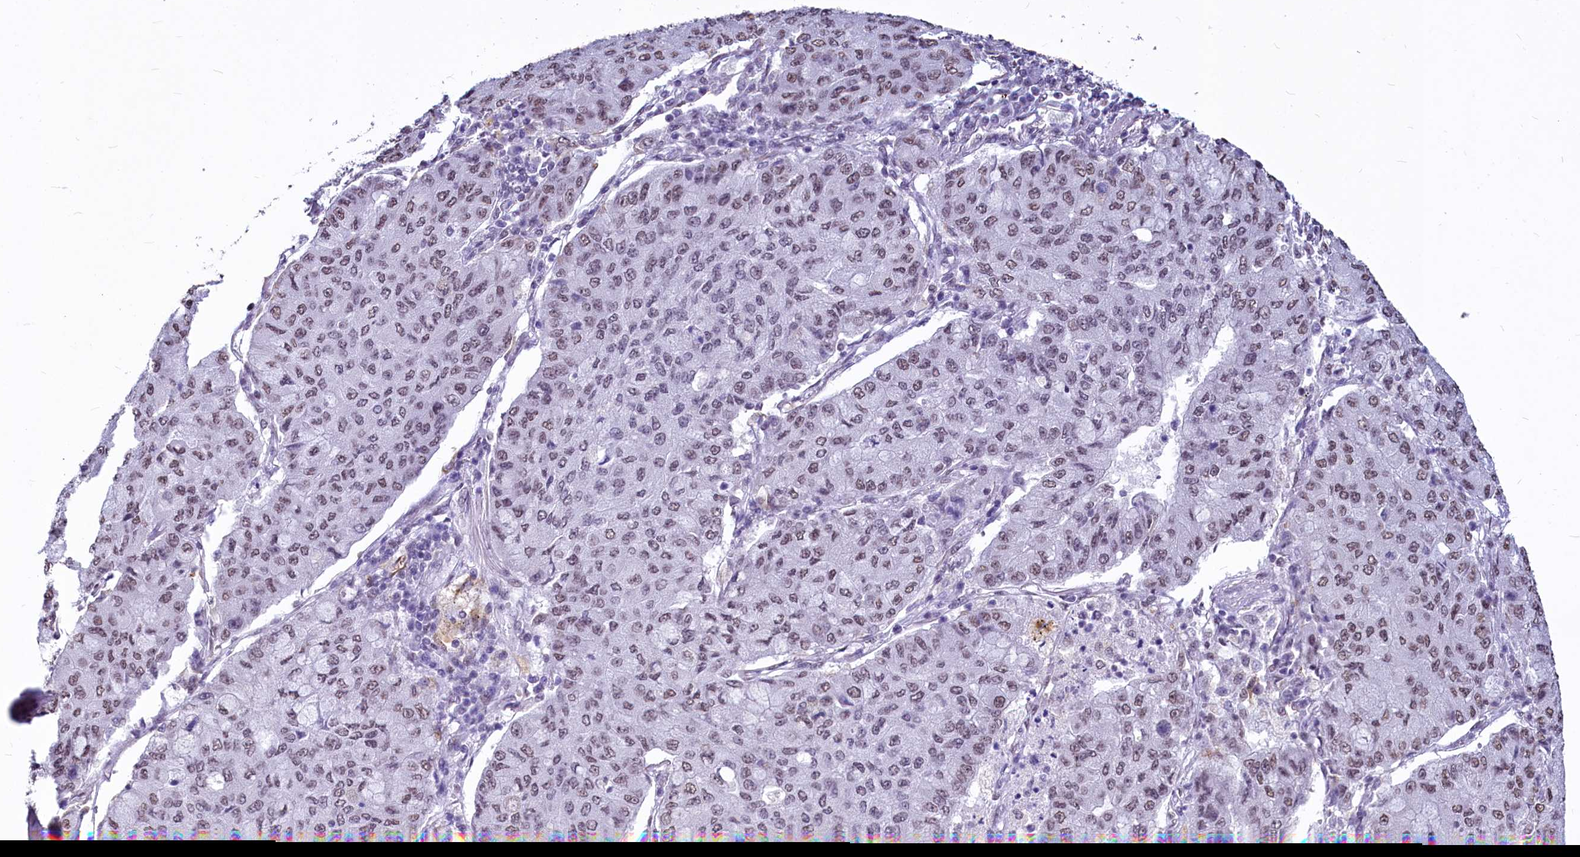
{"staining": {"intensity": "weak", "quantity": ">75%", "location": "nuclear"}, "tissue": "lung cancer", "cell_type": "Tumor cells", "image_type": "cancer", "snomed": [{"axis": "morphology", "description": "Squamous cell carcinoma, NOS"}, {"axis": "topography", "description": "Lung"}], "caption": "A histopathology image of human lung cancer stained for a protein shows weak nuclear brown staining in tumor cells.", "gene": "PARPBP", "patient": {"sex": "male", "age": 74}}